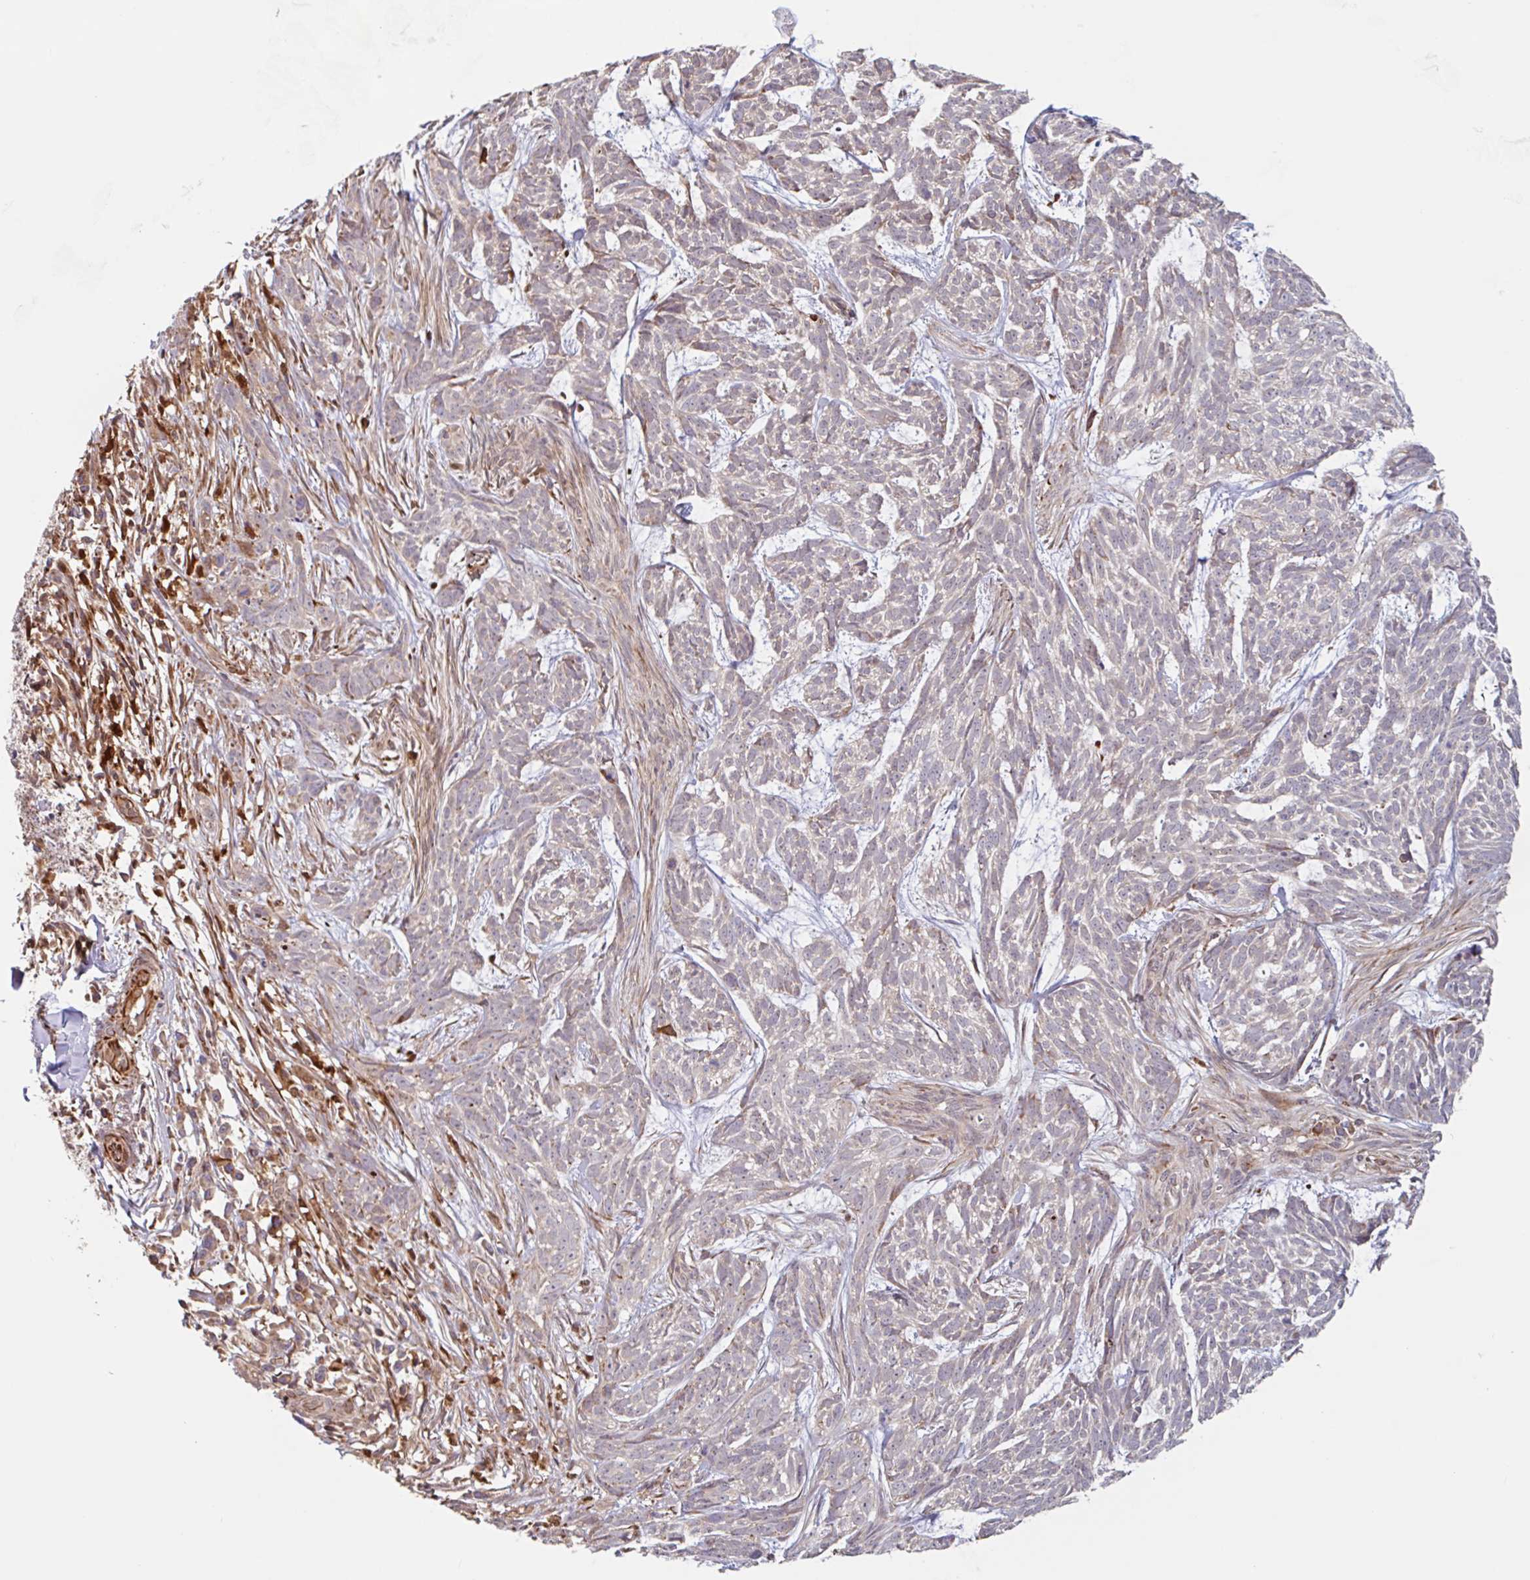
{"staining": {"intensity": "weak", "quantity": "<25%", "location": "cytoplasmic/membranous"}, "tissue": "skin cancer", "cell_type": "Tumor cells", "image_type": "cancer", "snomed": [{"axis": "morphology", "description": "Basal cell carcinoma"}, {"axis": "topography", "description": "Skin"}], "caption": "Immunohistochemistry photomicrograph of basal cell carcinoma (skin) stained for a protein (brown), which reveals no staining in tumor cells. (DAB (3,3'-diaminobenzidine) immunohistochemistry visualized using brightfield microscopy, high magnification).", "gene": "NUB1", "patient": {"sex": "female", "age": 93}}